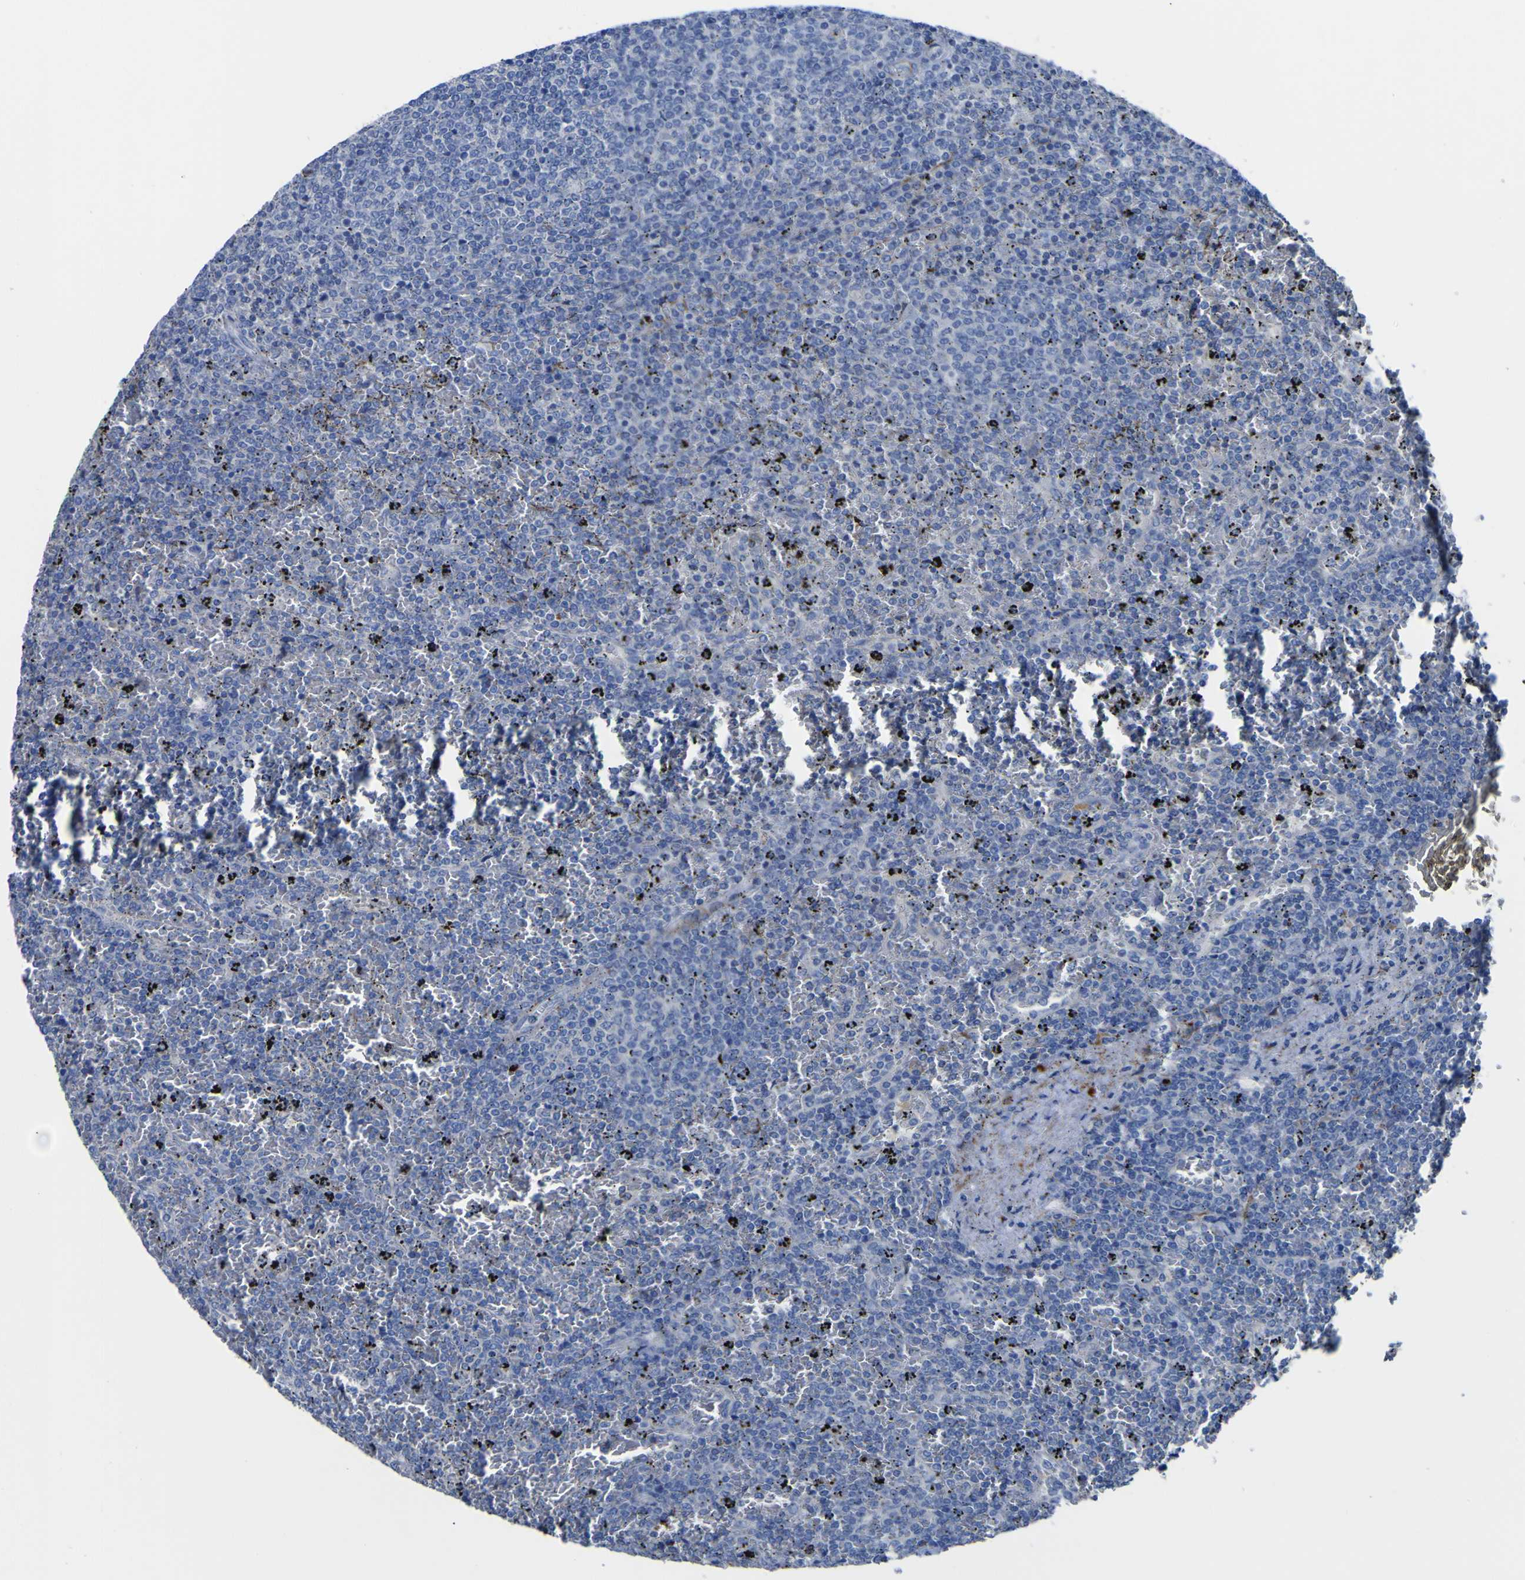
{"staining": {"intensity": "negative", "quantity": "none", "location": "none"}, "tissue": "lymphoma", "cell_type": "Tumor cells", "image_type": "cancer", "snomed": [{"axis": "morphology", "description": "Malignant lymphoma, non-Hodgkin's type, Low grade"}, {"axis": "topography", "description": "Spleen"}], "caption": "IHC histopathology image of neoplastic tissue: human low-grade malignant lymphoma, non-Hodgkin's type stained with DAB exhibits no significant protein staining in tumor cells.", "gene": "AGO4", "patient": {"sex": "female", "age": 77}}